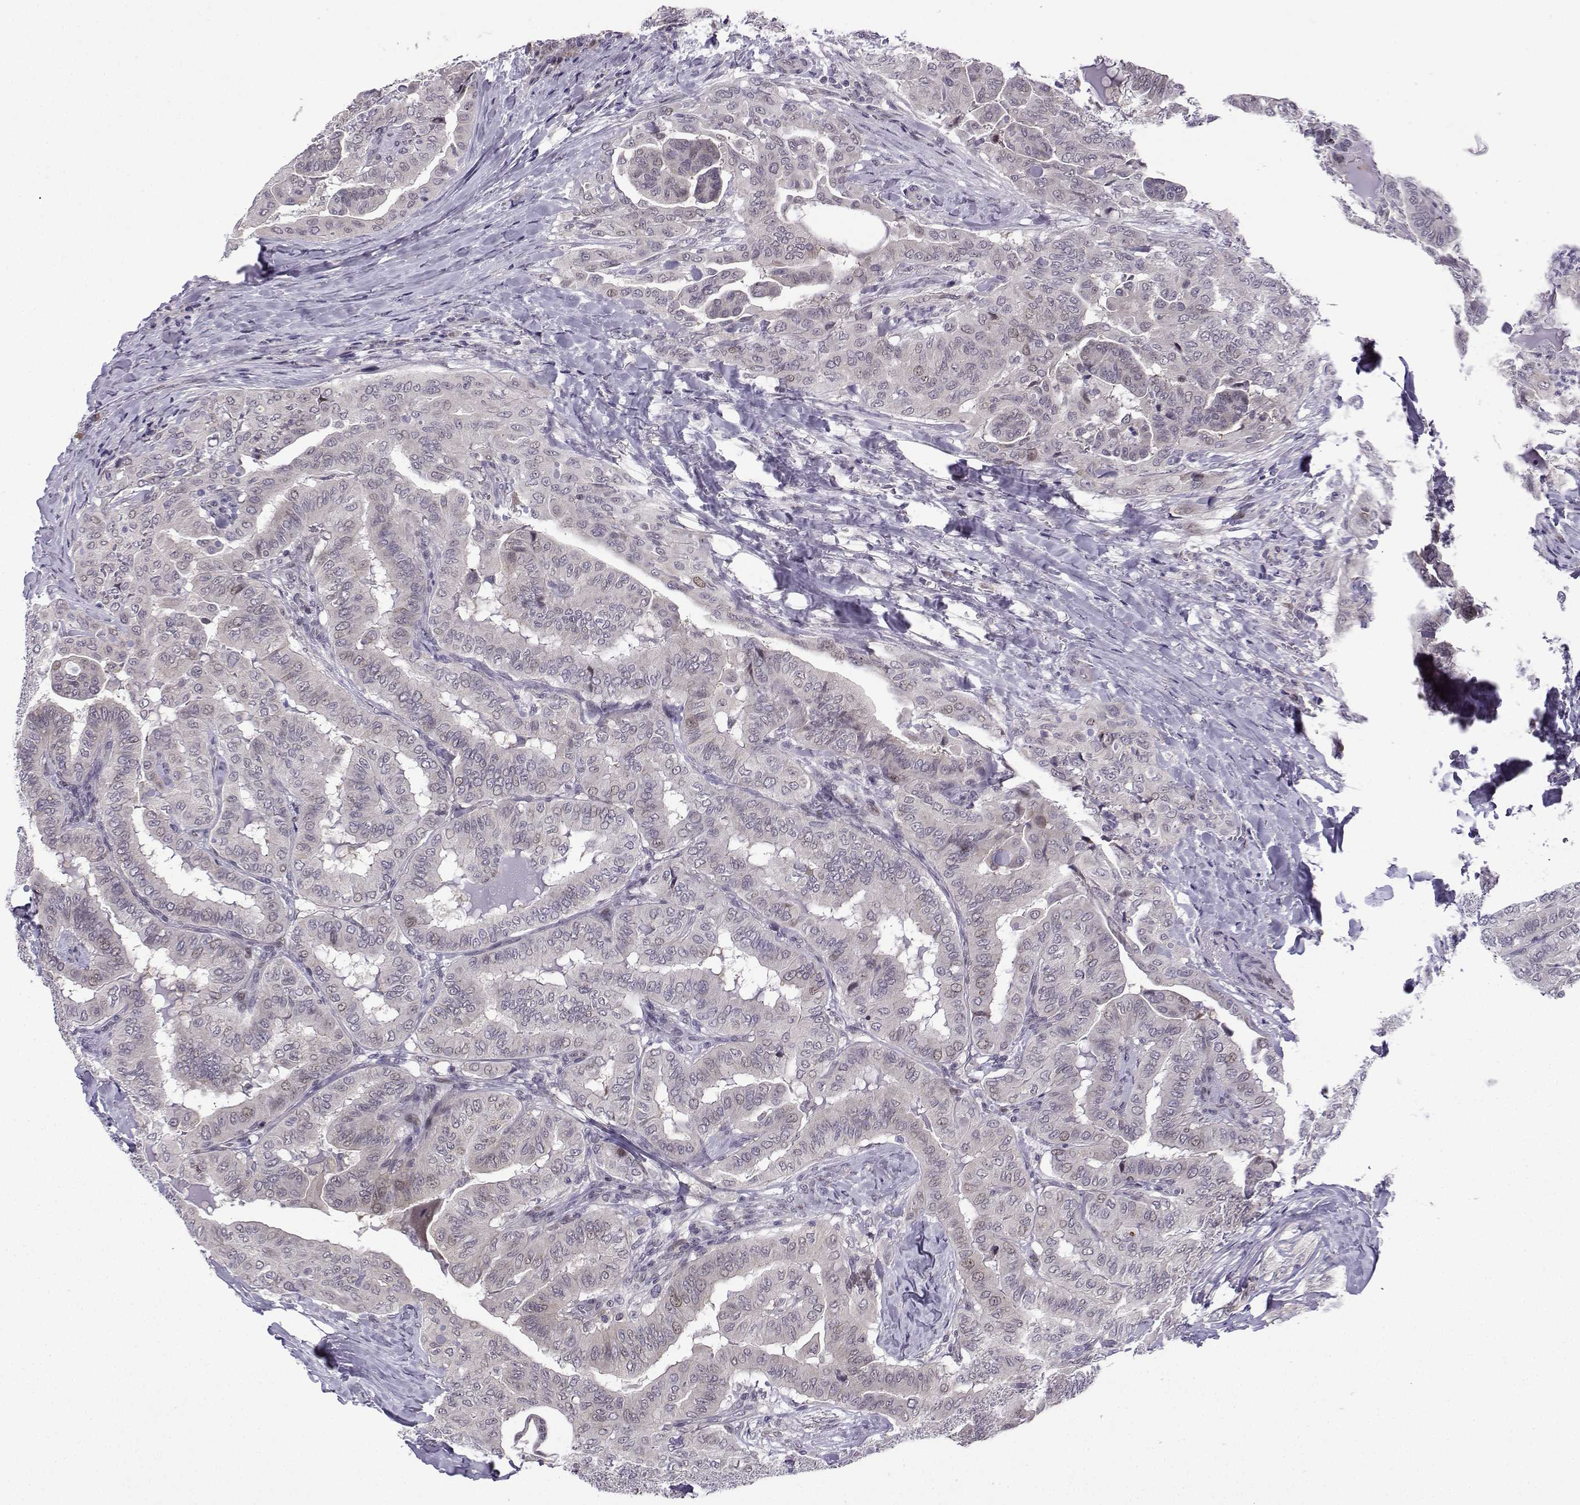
{"staining": {"intensity": "negative", "quantity": "none", "location": "none"}, "tissue": "thyroid cancer", "cell_type": "Tumor cells", "image_type": "cancer", "snomed": [{"axis": "morphology", "description": "Papillary adenocarcinoma, NOS"}, {"axis": "topography", "description": "Thyroid gland"}], "caption": "High magnification brightfield microscopy of papillary adenocarcinoma (thyroid) stained with DAB (brown) and counterstained with hematoxylin (blue): tumor cells show no significant staining.", "gene": "FGF3", "patient": {"sex": "female", "age": 68}}